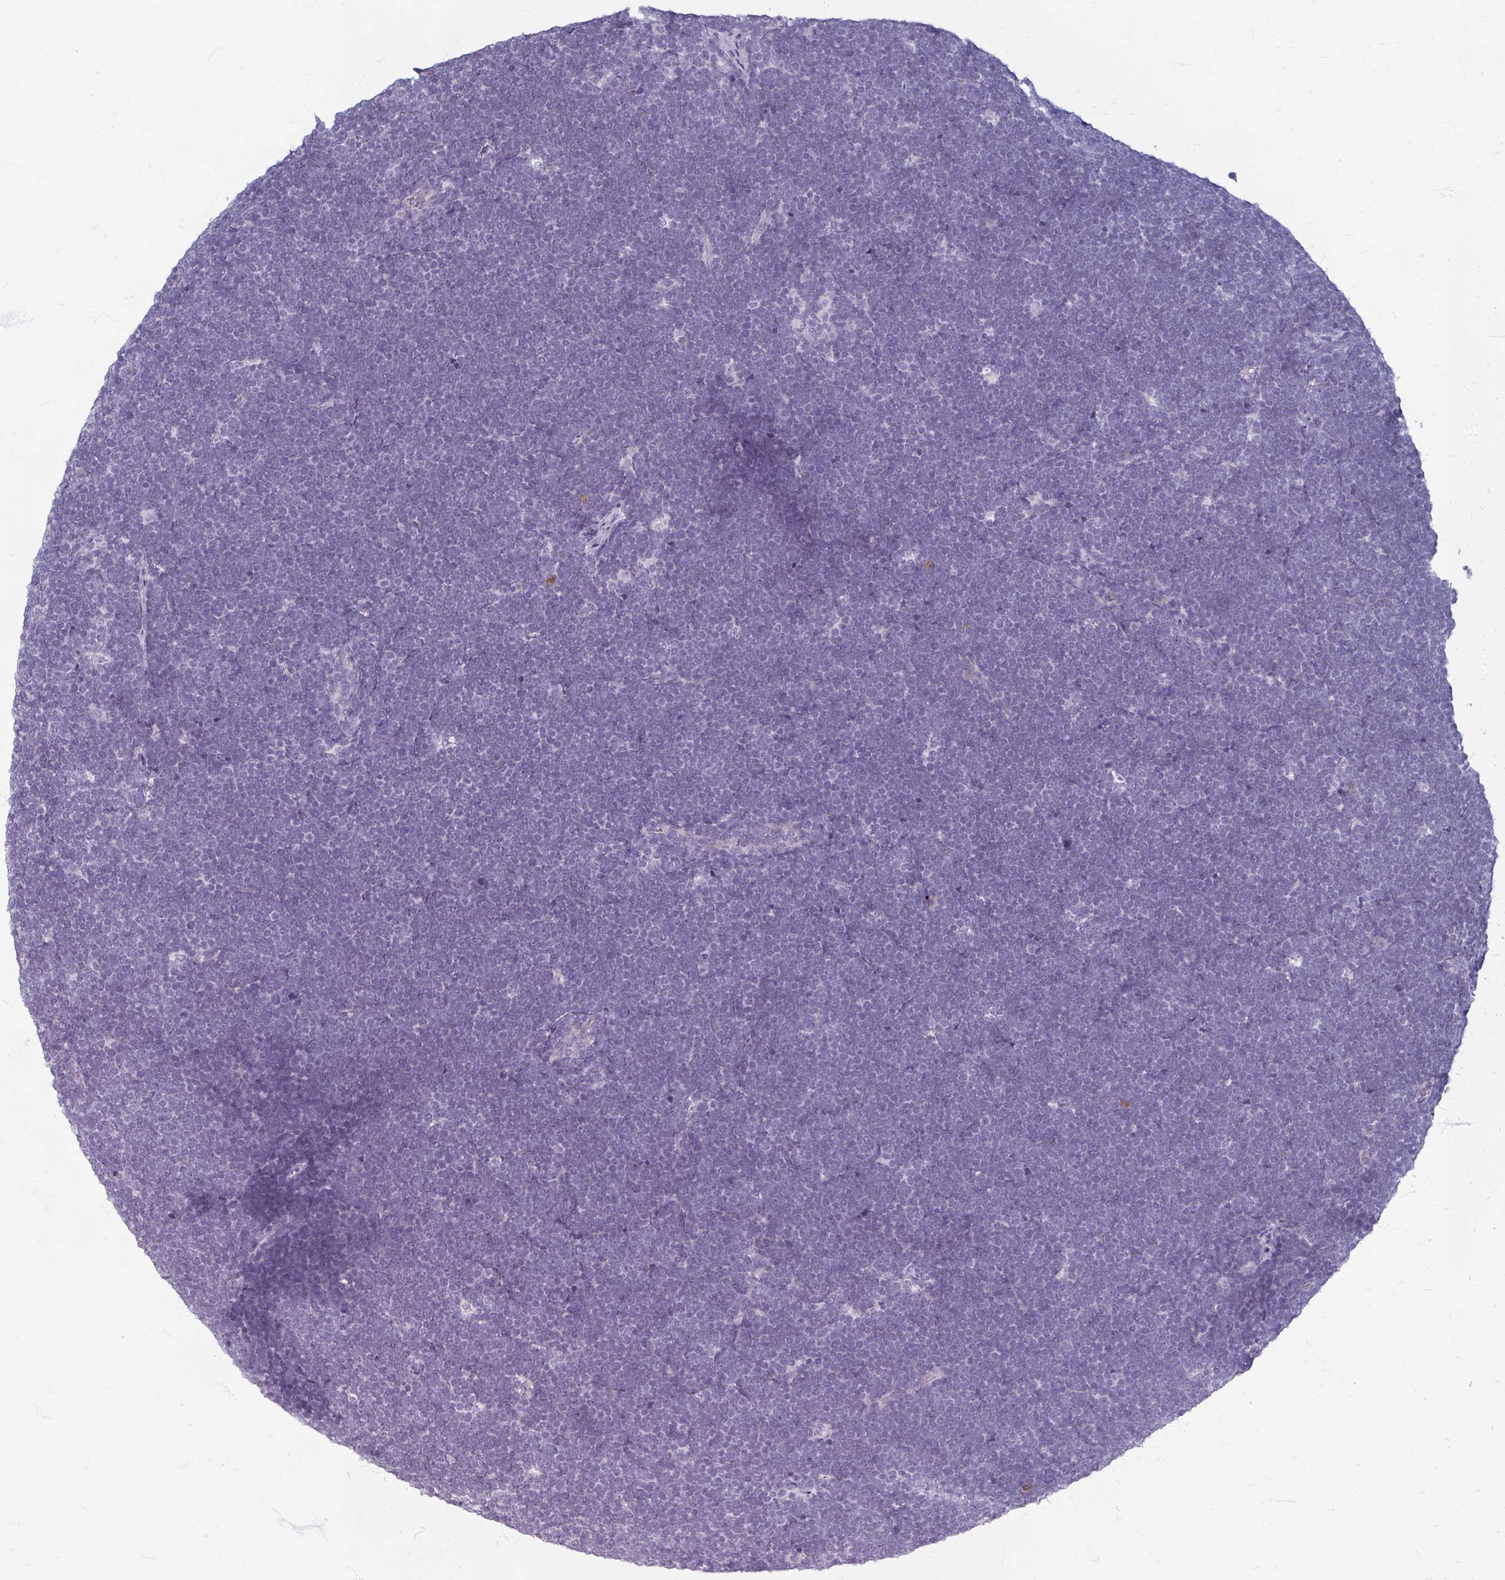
{"staining": {"intensity": "negative", "quantity": "none", "location": "none"}, "tissue": "lymphoma", "cell_type": "Tumor cells", "image_type": "cancer", "snomed": [{"axis": "morphology", "description": "Malignant lymphoma, non-Hodgkin's type, High grade"}, {"axis": "topography", "description": "Lymph node"}], "caption": "Immunohistochemistry photomicrograph of human lymphoma stained for a protein (brown), which displays no staining in tumor cells.", "gene": "ZNF878", "patient": {"sex": "male", "age": 13}}